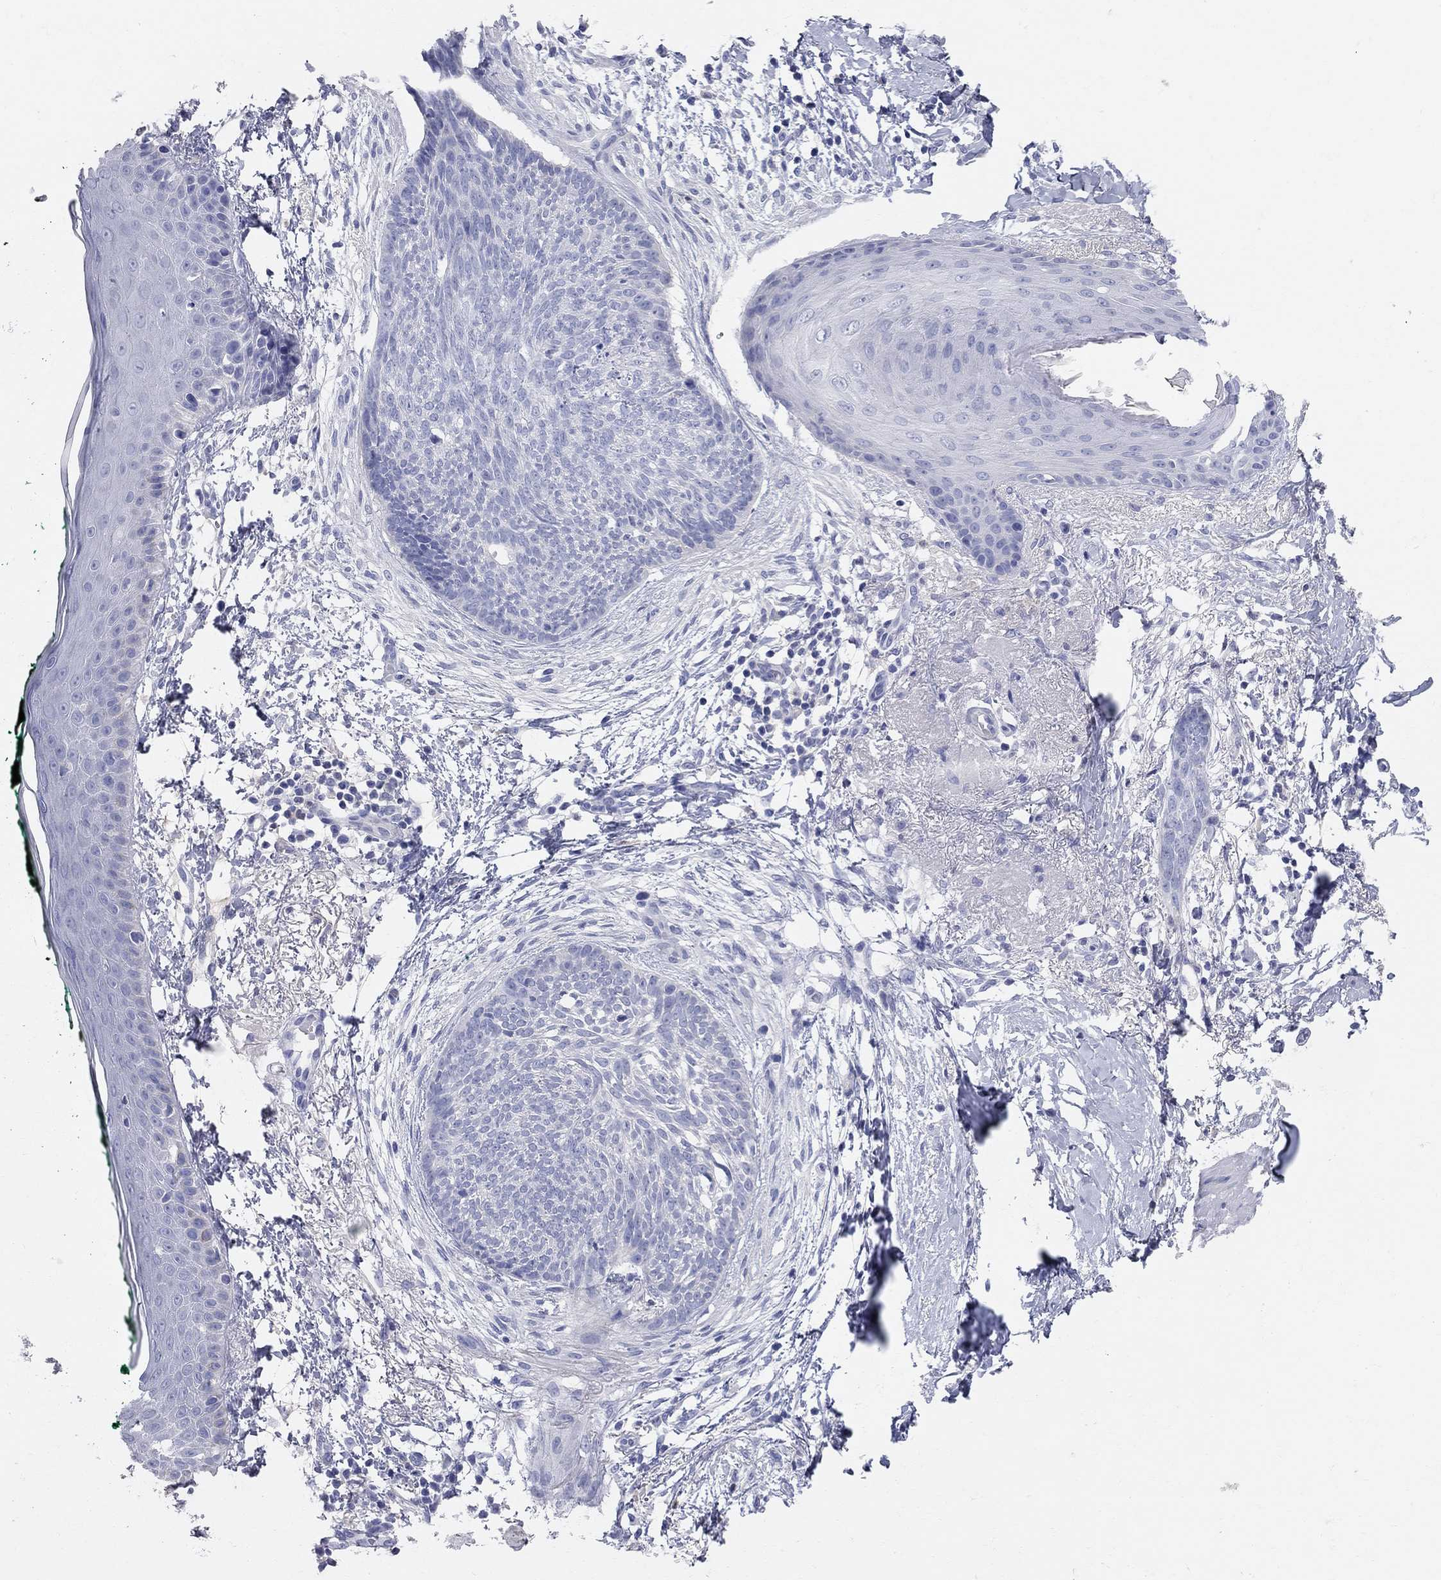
{"staining": {"intensity": "negative", "quantity": "none", "location": "none"}, "tissue": "skin cancer", "cell_type": "Tumor cells", "image_type": "cancer", "snomed": [{"axis": "morphology", "description": "Normal tissue, NOS"}, {"axis": "morphology", "description": "Basal cell carcinoma"}, {"axis": "topography", "description": "Skin"}], "caption": "The image displays no staining of tumor cells in skin cancer.", "gene": "AOX1", "patient": {"sex": "male", "age": 84}}